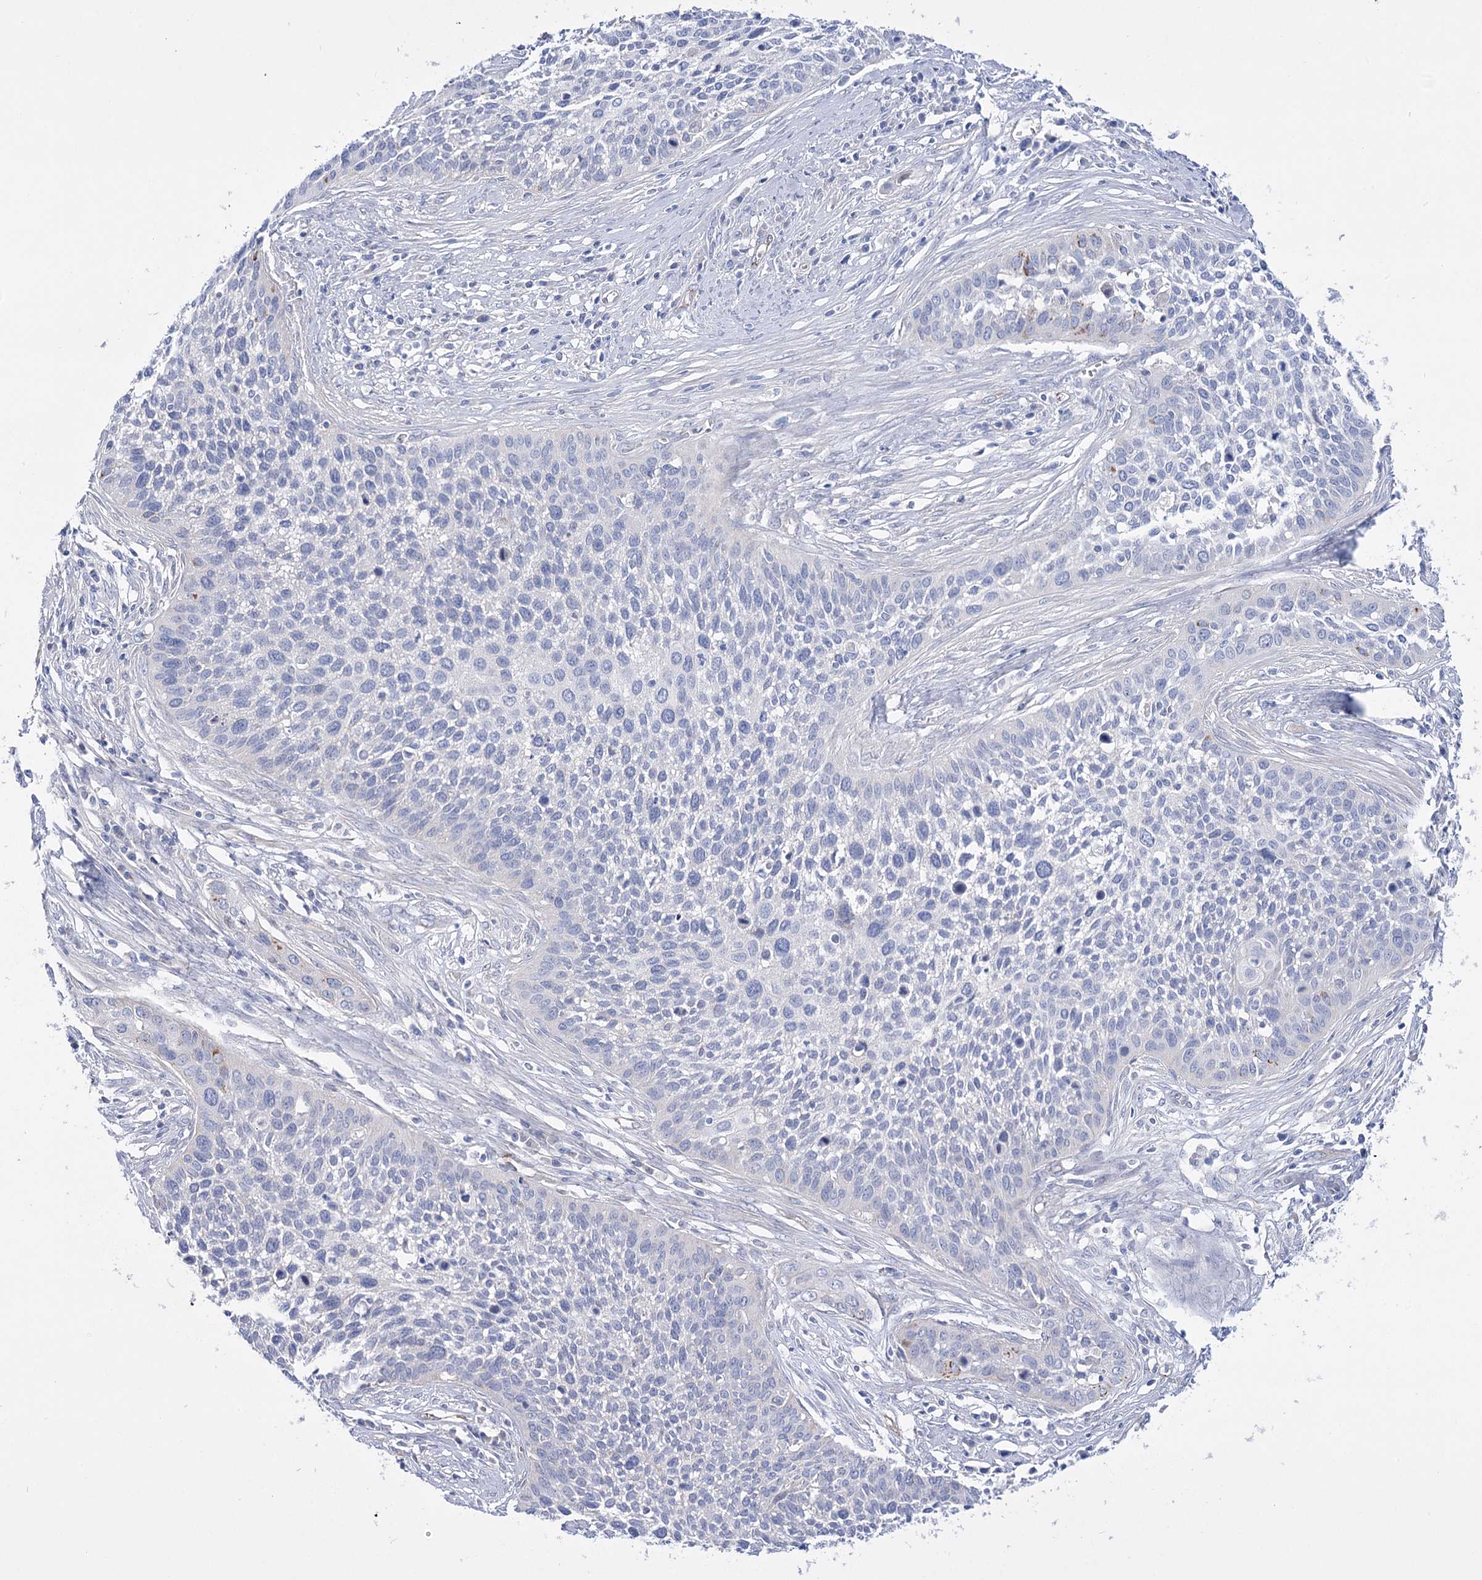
{"staining": {"intensity": "negative", "quantity": "none", "location": "none"}, "tissue": "cervical cancer", "cell_type": "Tumor cells", "image_type": "cancer", "snomed": [{"axis": "morphology", "description": "Squamous cell carcinoma, NOS"}, {"axis": "topography", "description": "Cervix"}], "caption": "Protein analysis of cervical cancer reveals no significant positivity in tumor cells. The staining is performed using DAB (3,3'-diaminobenzidine) brown chromogen with nuclei counter-stained in using hematoxylin.", "gene": "LRRC34", "patient": {"sex": "female", "age": 34}}